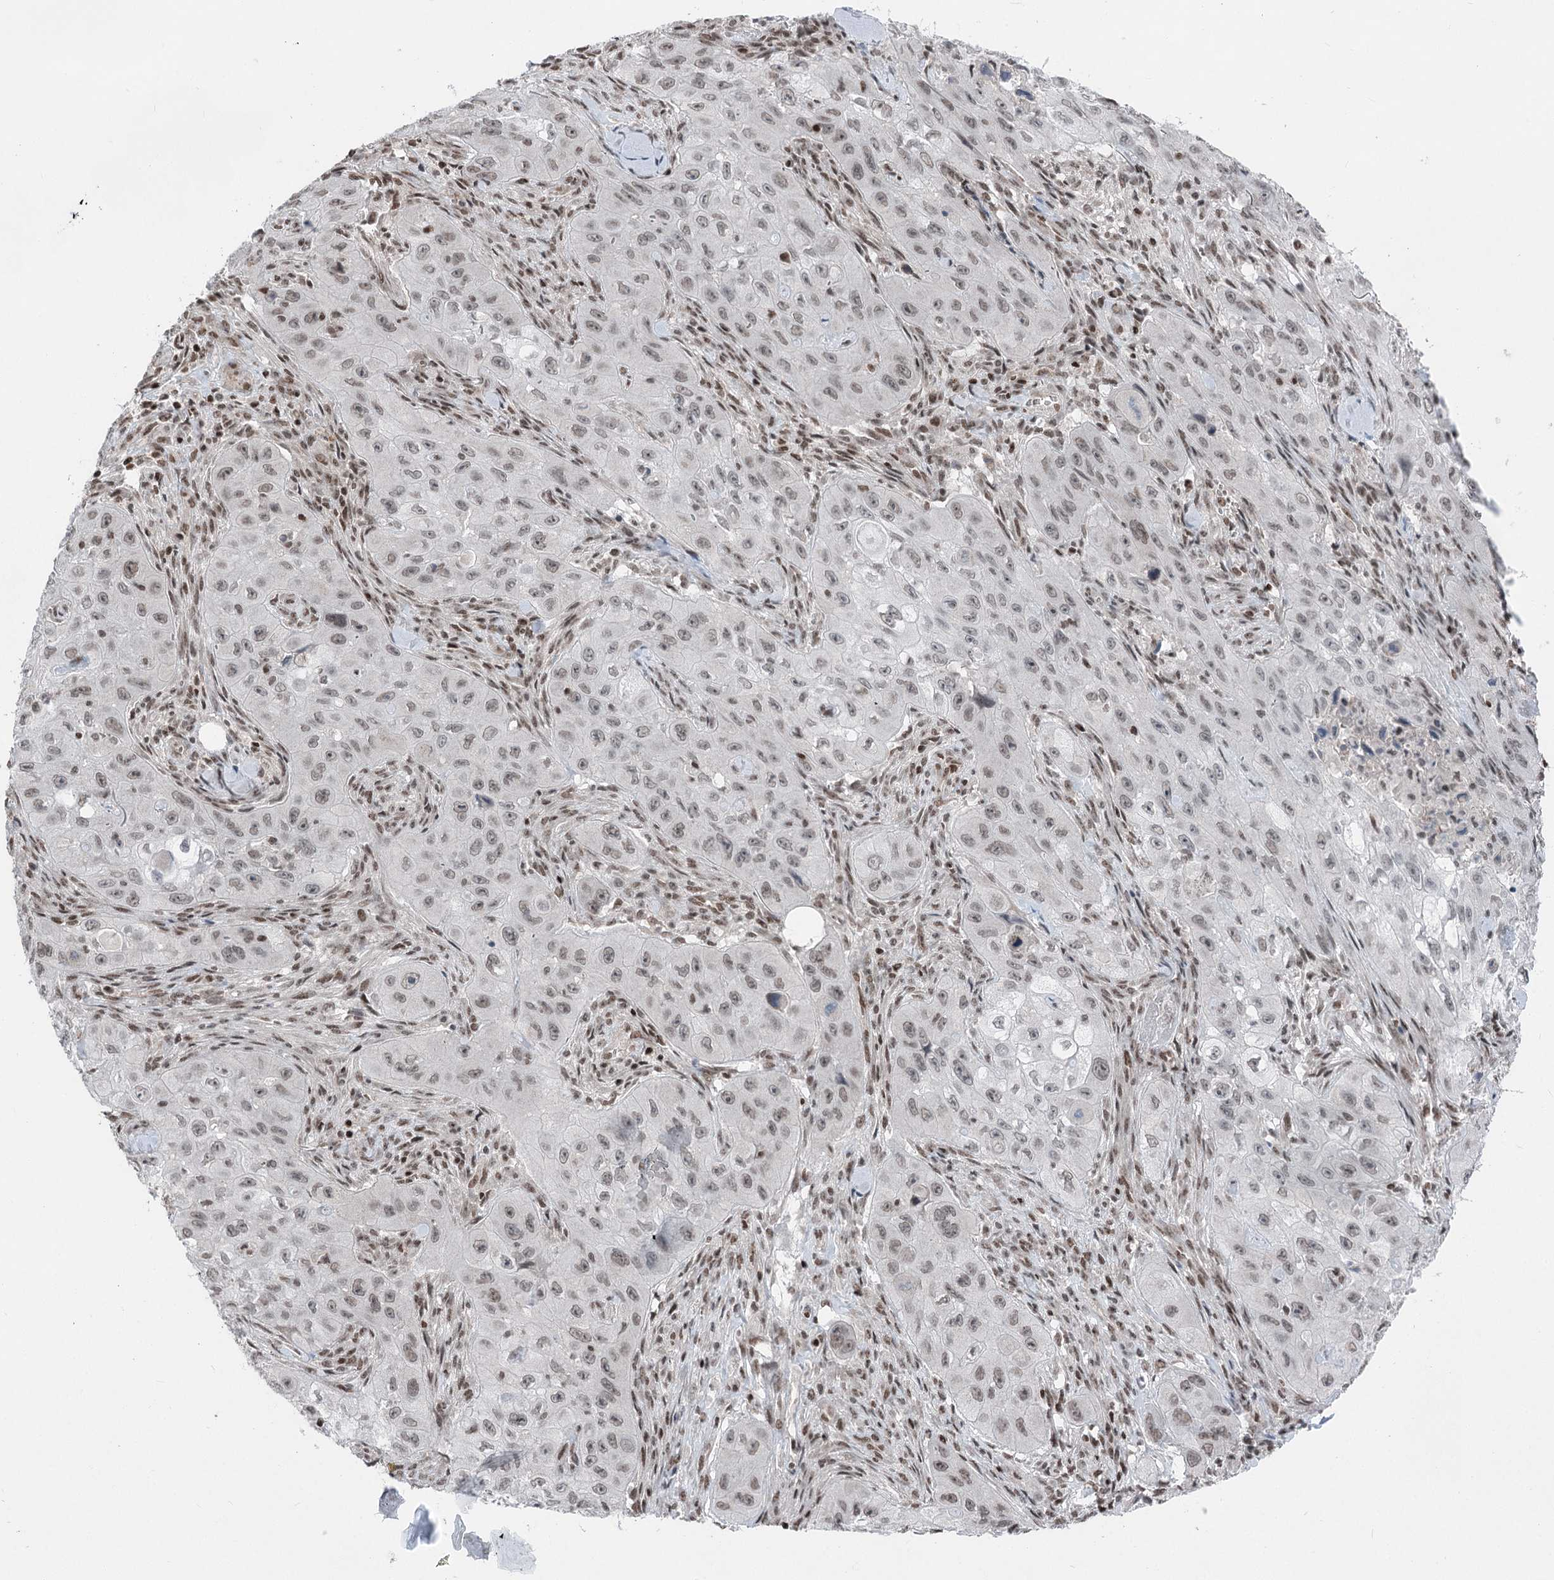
{"staining": {"intensity": "weak", "quantity": ">75%", "location": "nuclear"}, "tissue": "skin cancer", "cell_type": "Tumor cells", "image_type": "cancer", "snomed": [{"axis": "morphology", "description": "Squamous cell carcinoma, NOS"}, {"axis": "topography", "description": "Skin"}, {"axis": "topography", "description": "Subcutis"}], "caption": "Squamous cell carcinoma (skin) stained for a protein (brown) demonstrates weak nuclear positive staining in about >75% of tumor cells.", "gene": "CGGBP1", "patient": {"sex": "male", "age": 73}}